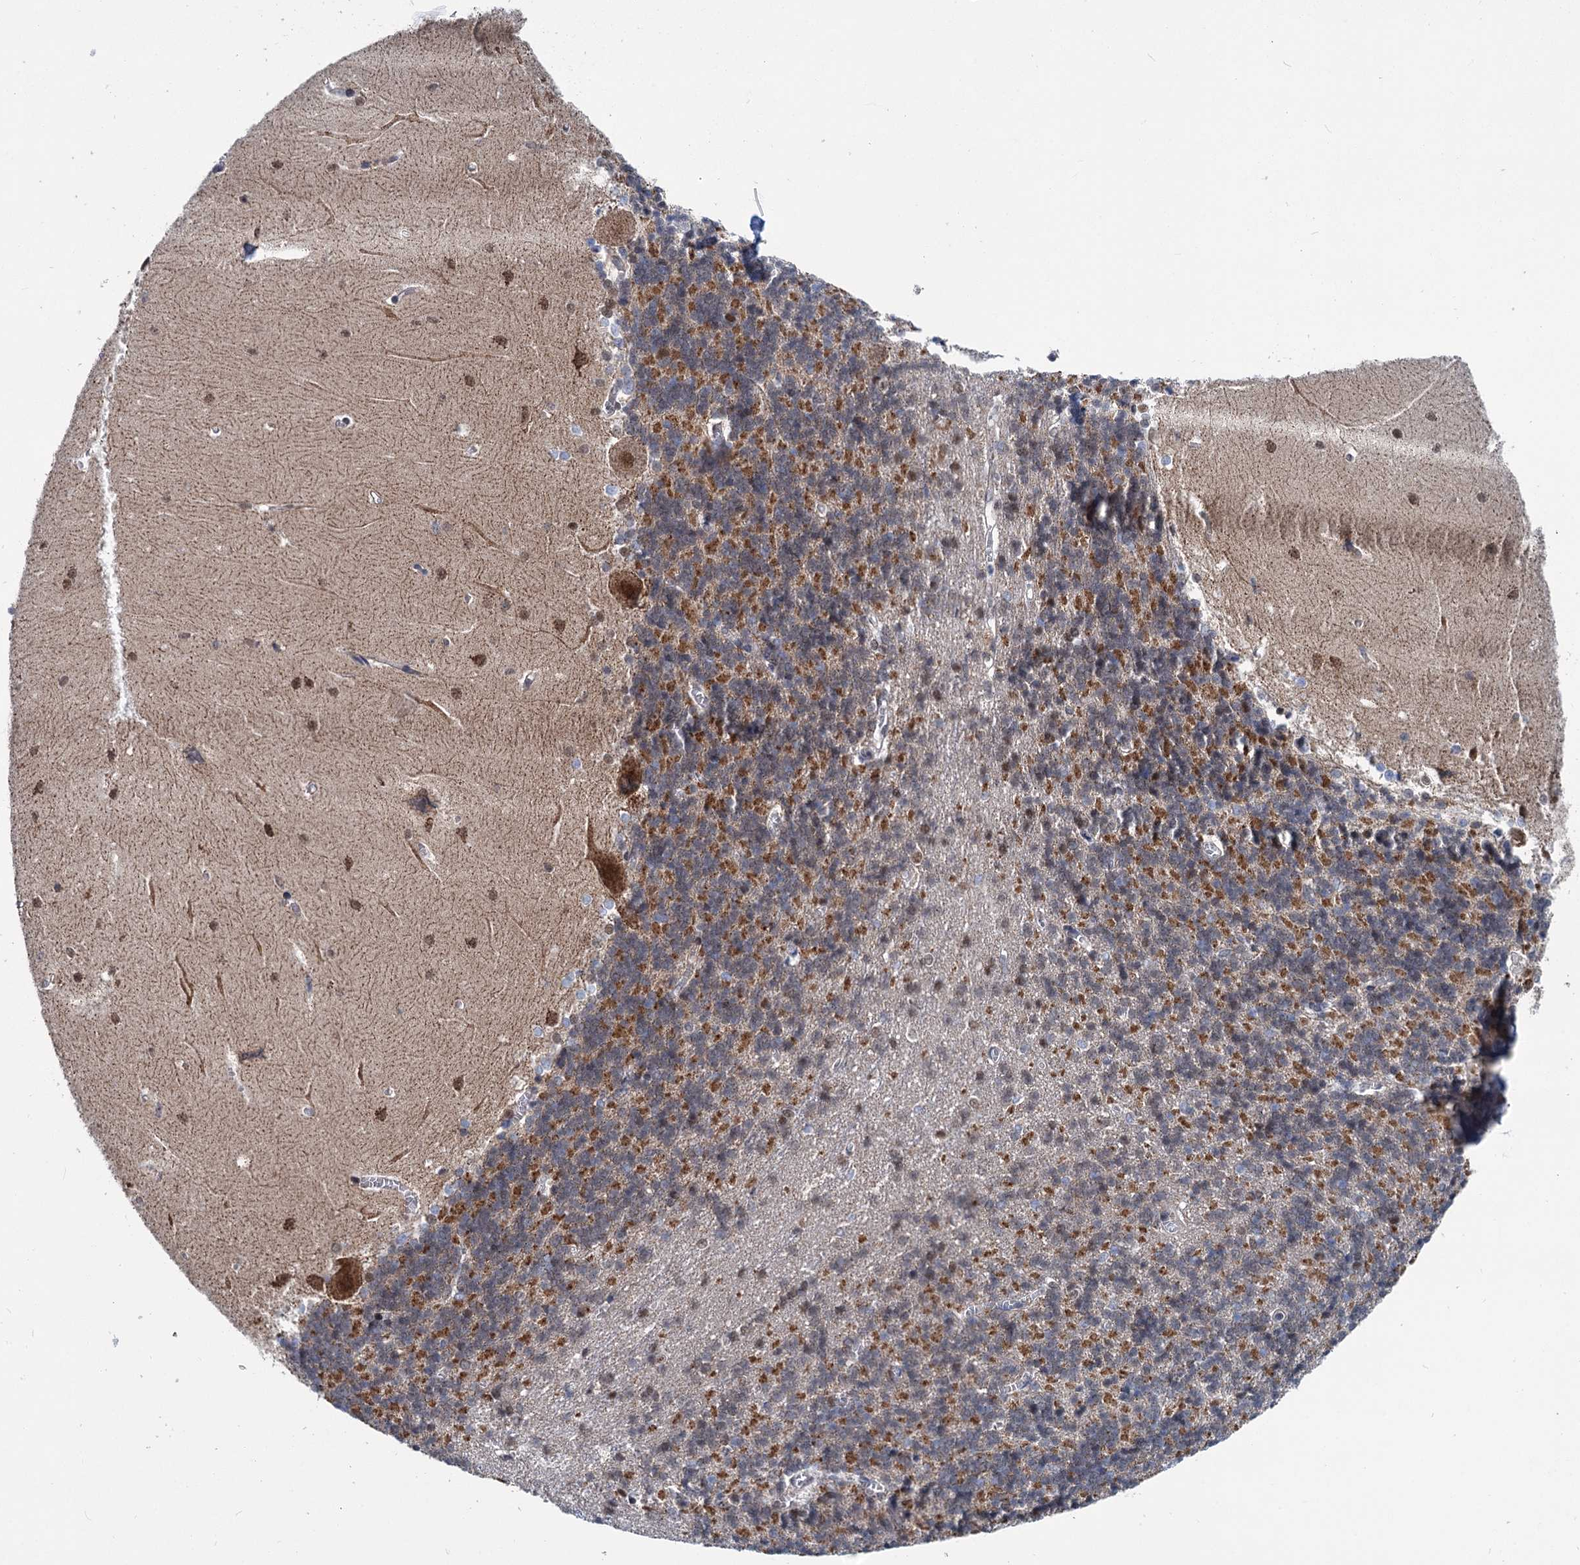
{"staining": {"intensity": "strong", "quantity": "25%-75%", "location": "cytoplasmic/membranous"}, "tissue": "cerebellum", "cell_type": "Cells in granular layer", "image_type": "normal", "snomed": [{"axis": "morphology", "description": "Normal tissue, NOS"}, {"axis": "topography", "description": "Cerebellum"}], "caption": "This micrograph exhibits immunohistochemistry staining of benign cerebellum, with high strong cytoplasmic/membranous positivity in about 25%-75% of cells in granular layer.", "gene": "MORN3", "patient": {"sex": "male", "age": 37}}